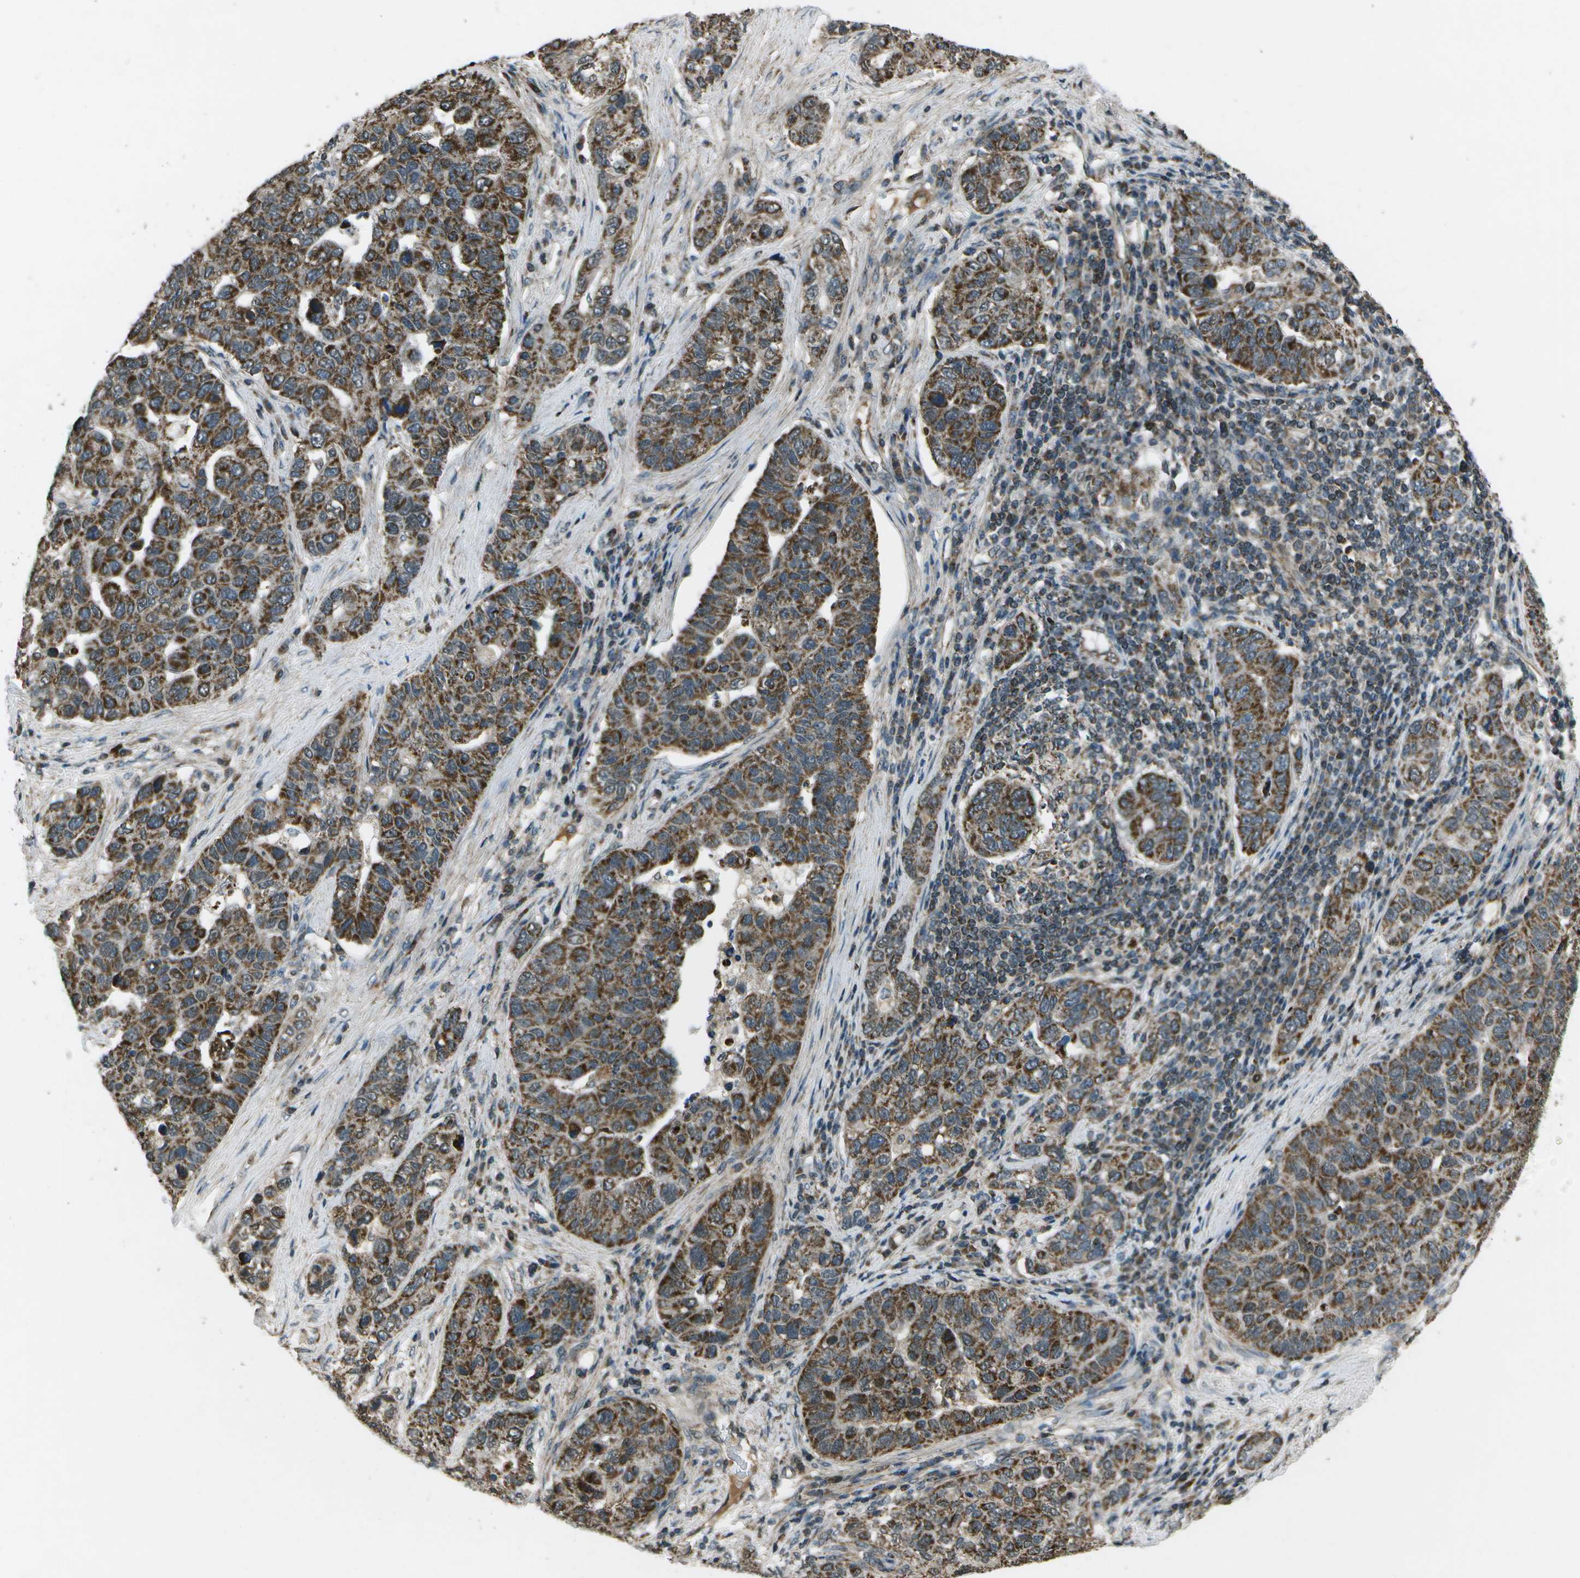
{"staining": {"intensity": "strong", "quantity": ">75%", "location": "nuclear"}, "tissue": "pancreatic cancer", "cell_type": "Tumor cells", "image_type": "cancer", "snomed": [{"axis": "morphology", "description": "Adenocarcinoma, NOS"}, {"axis": "topography", "description": "Pancreas"}], "caption": "An immunohistochemistry (IHC) histopathology image of neoplastic tissue is shown. Protein staining in brown highlights strong nuclear positivity in pancreatic cancer within tumor cells.", "gene": "EIF2AK1", "patient": {"sex": "female", "age": 61}}